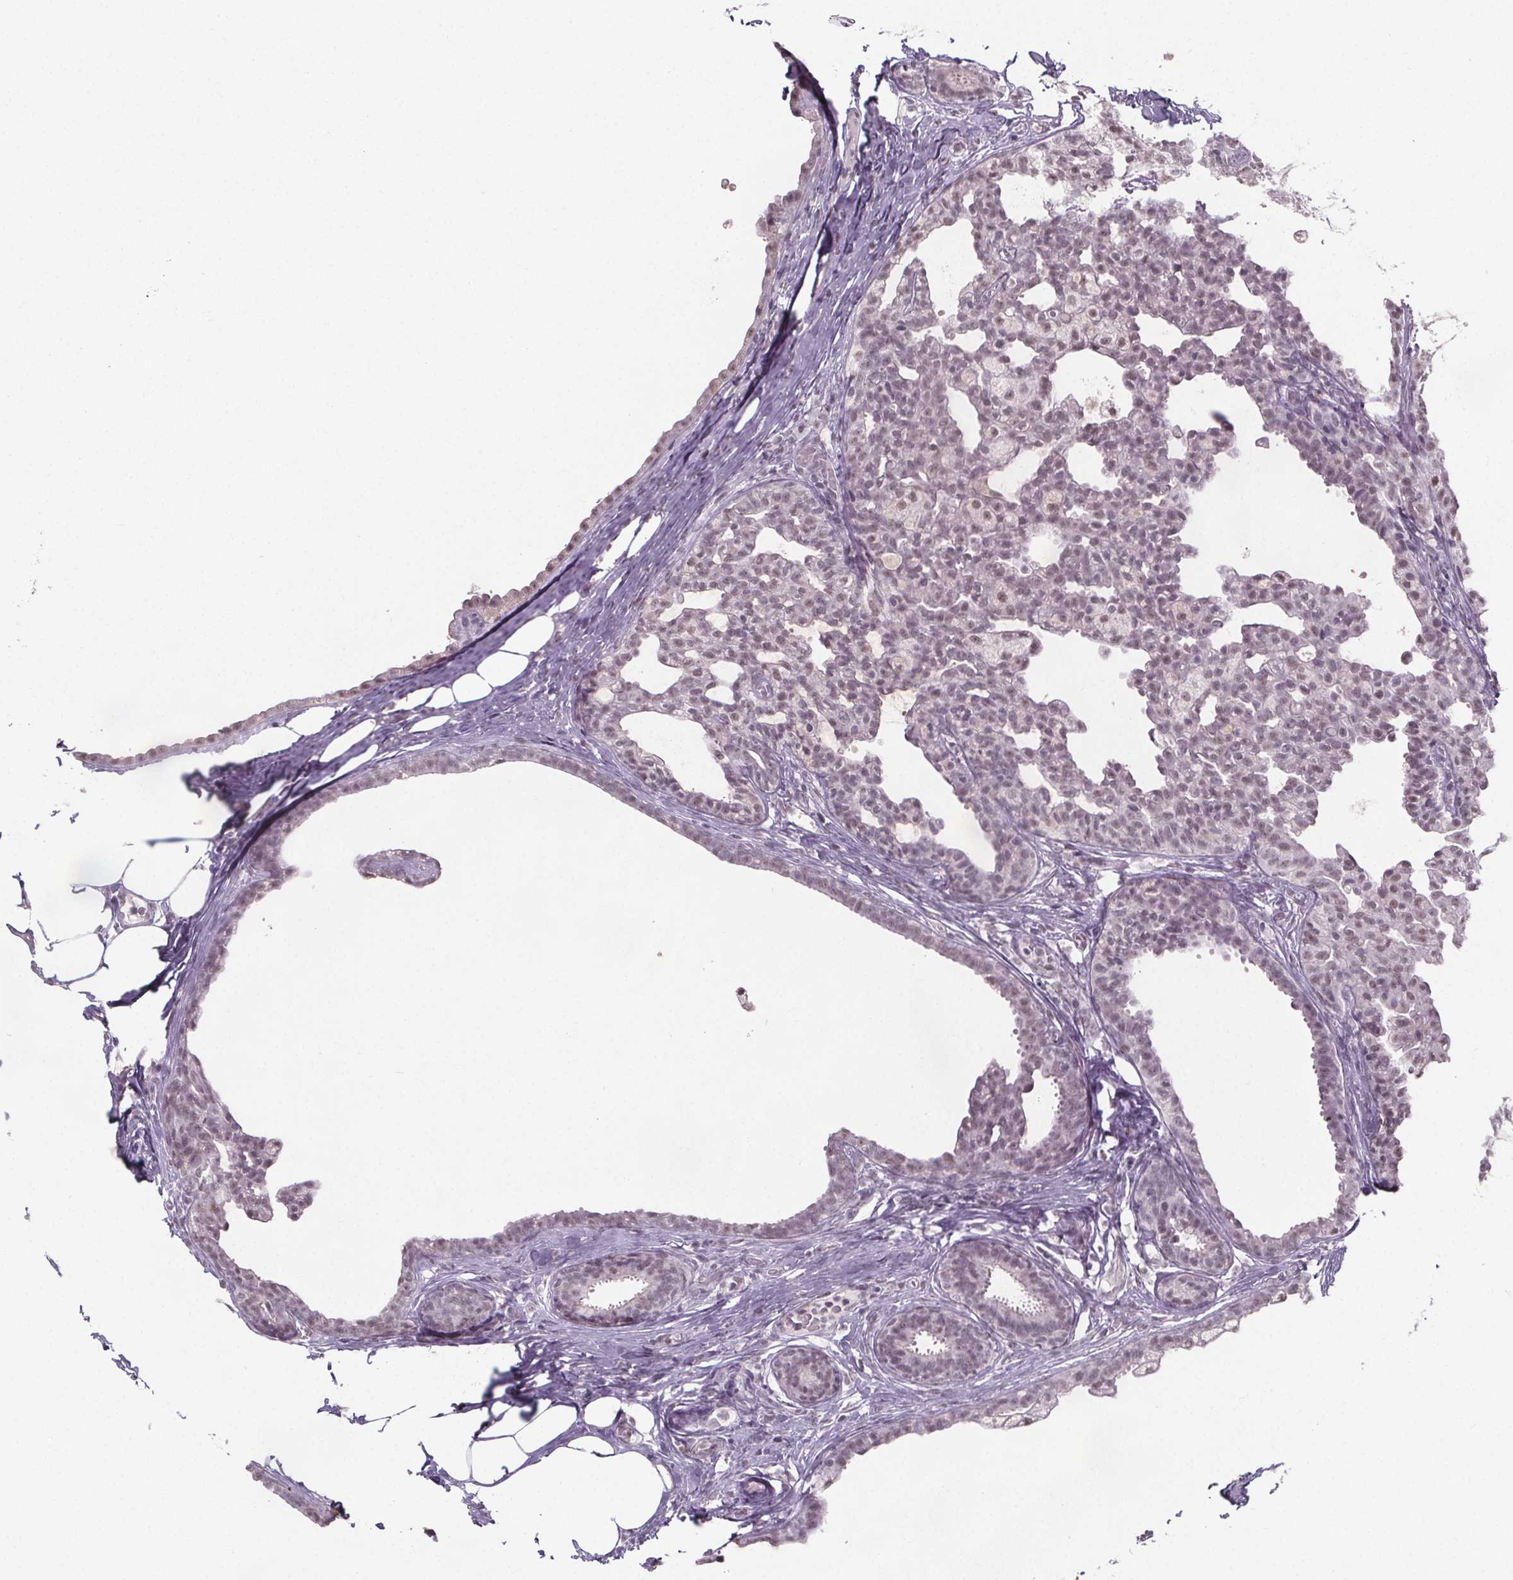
{"staining": {"intensity": "weak", "quantity": ">75%", "location": "nuclear"}, "tissue": "breast cancer", "cell_type": "Tumor cells", "image_type": "cancer", "snomed": [{"axis": "morphology", "description": "Duct carcinoma"}, {"axis": "topography", "description": "Breast"}], "caption": "Weak nuclear protein expression is appreciated in approximately >75% of tumor cells in breast infiltrating ductal carcinoma. The protein of interest is stained brown, and the nuclei are stained in blue (DAB (3,3'-diaminobenzidine) IHC with brightfield microscopy, high magnification).", "gene": "ZNF572", "patient": {"sex": "female", "age": 59}}